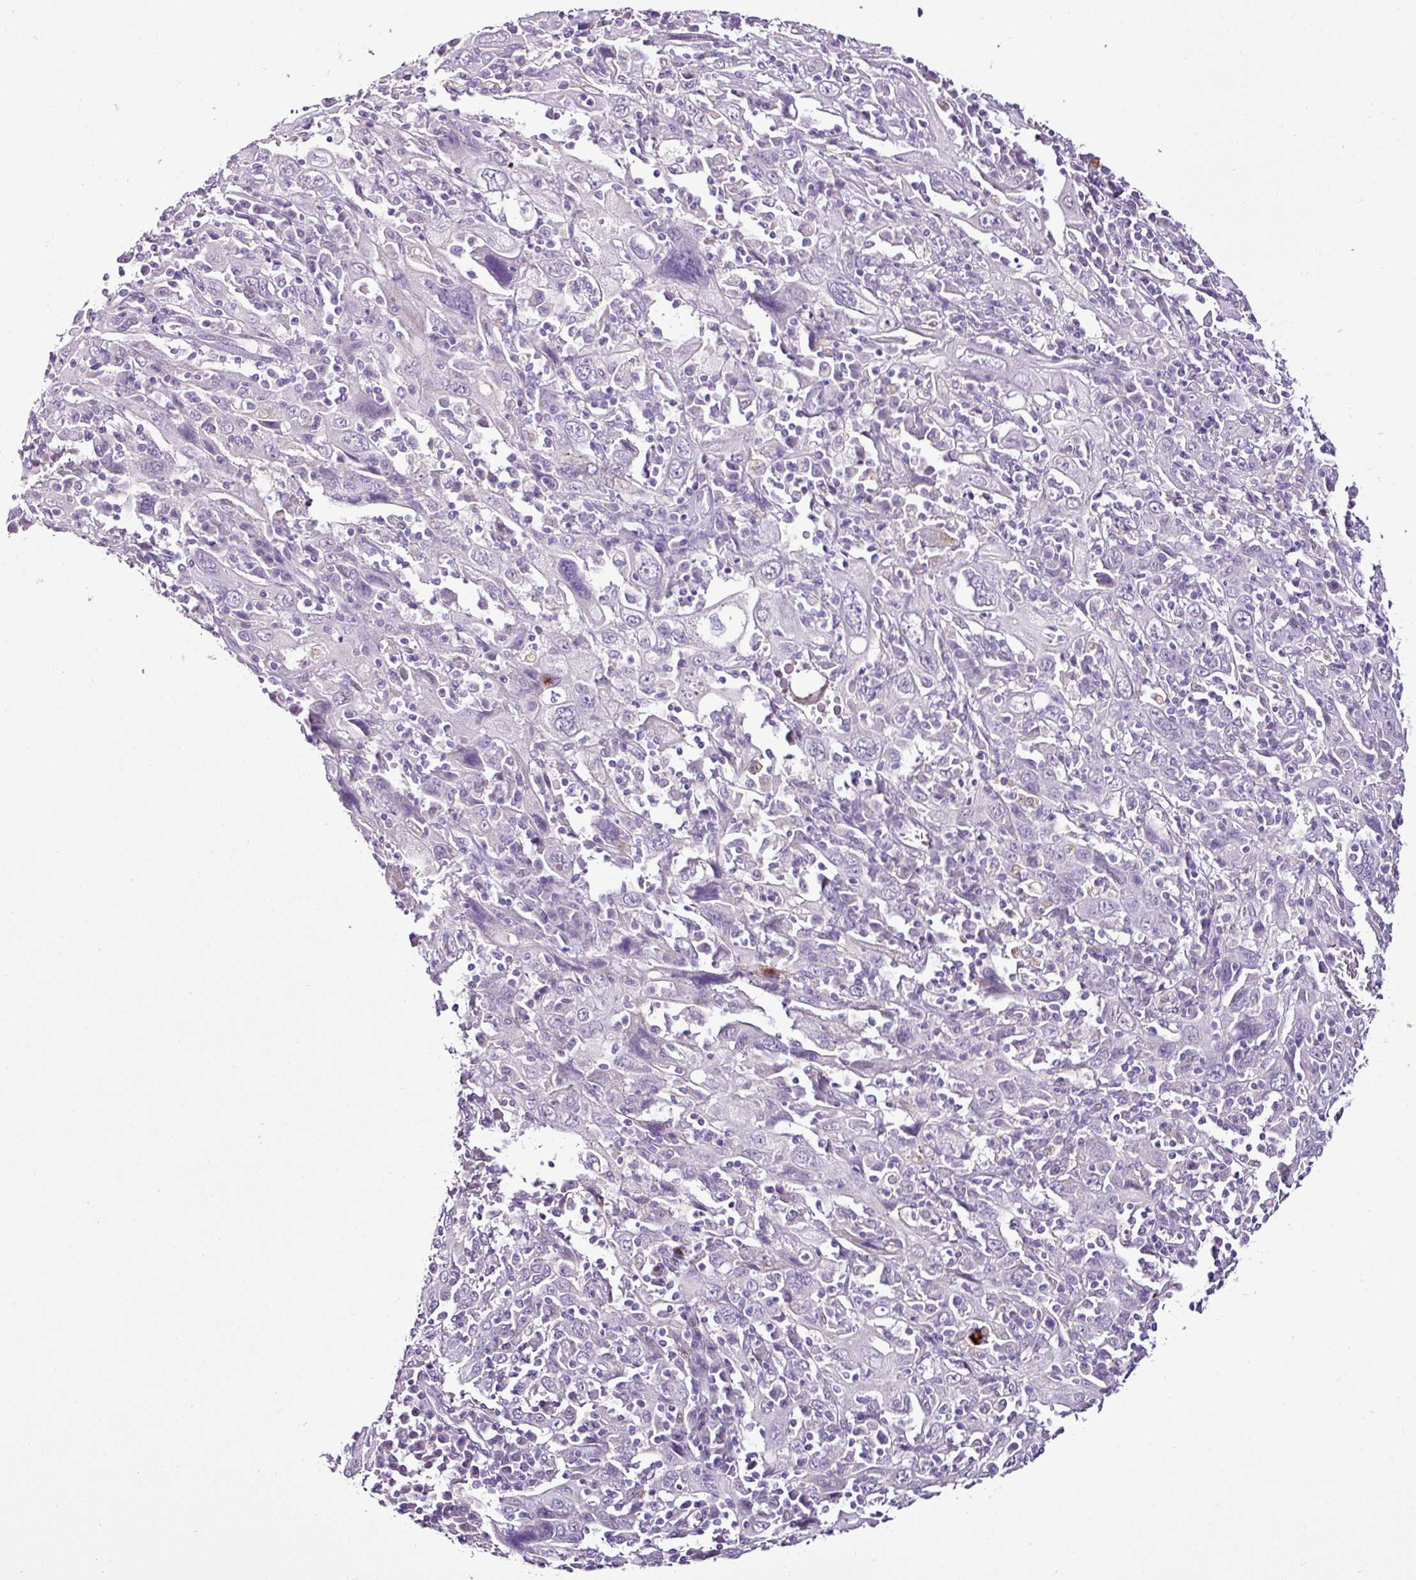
{"staining": {"intensity": "negative", "quantity": "none", "location": "none"}, "tissue": "cervical cancer", "cell_type": "Tumor cells", "image_type": "cancer", "snomed": [{"axis": "morphology", "description": "Squamous cell carcinoma, NOS"}, {"axis": "topography", "description": "Cervix"}], "caption": "The image exhibits no significant expression in tumor cells of cervical cancer (squamous cell carcinoma). Brightfield microscopy of IHC stained with DAB (brown) and hematoxylin (blue), captured at high magnification.", "gene": "ESR1", "patient": {"sex": "female", "age": 46}}